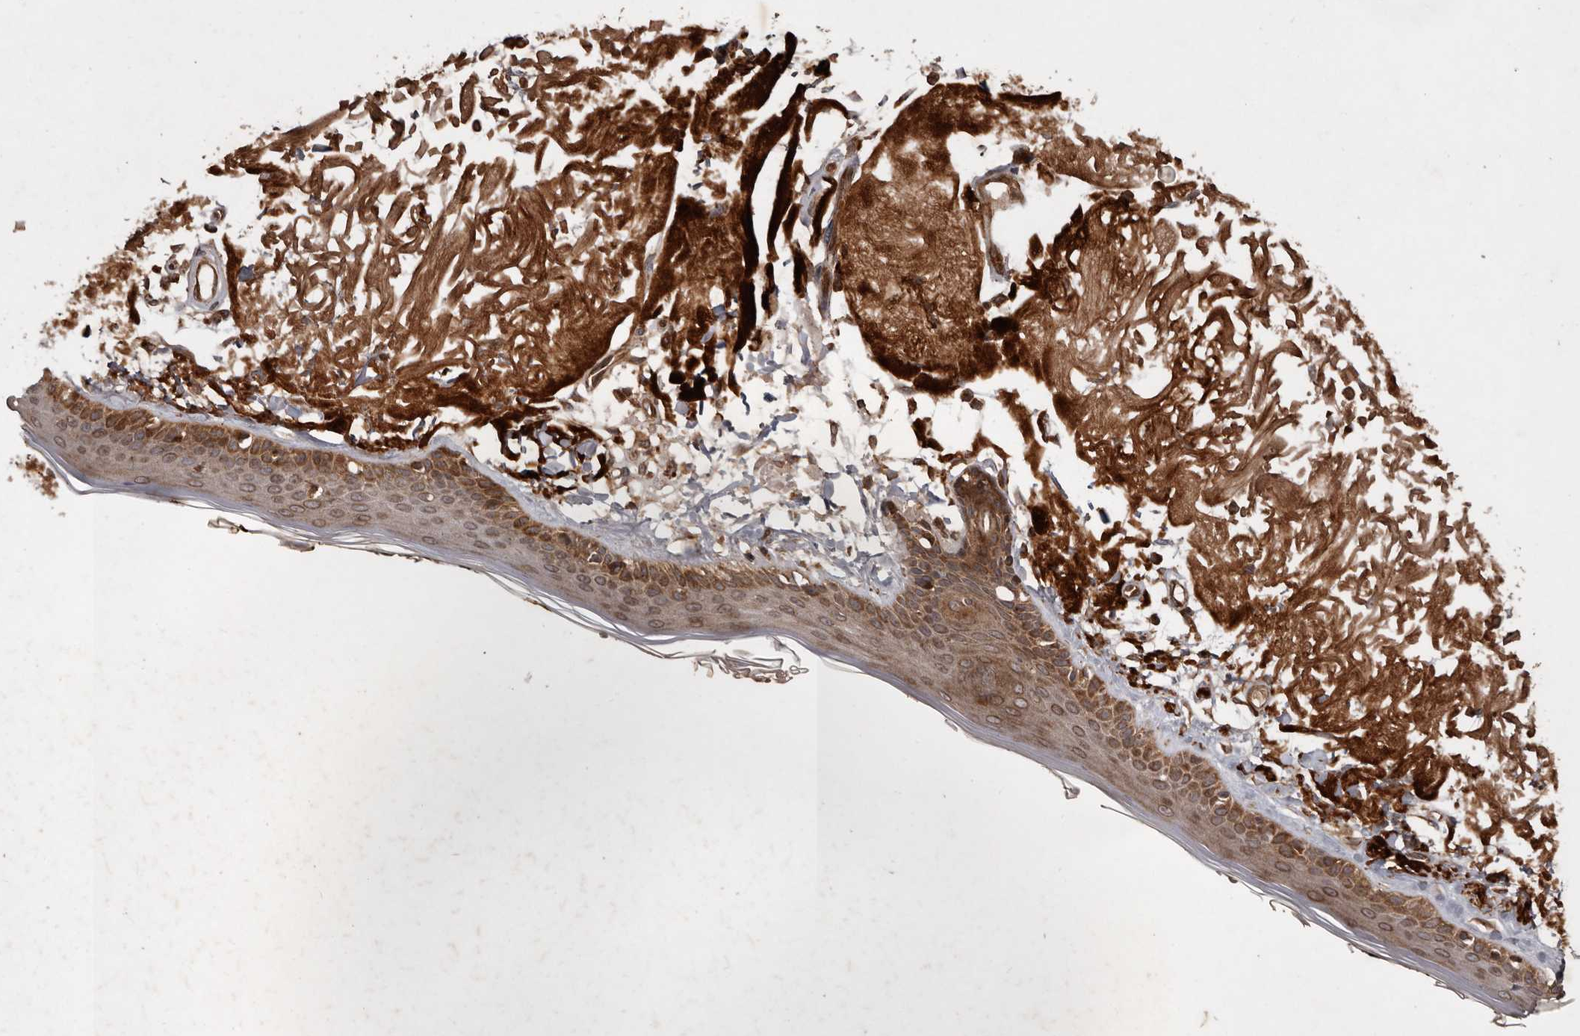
{"staining": {"intensity": "strong", "quantity": ">75%", "location": "cytoplasmic/membranous"}, "tissue": "skin", "cell_type": "Fibroblasts", "image_type": "normal", "snomed": [{"axis": "morphology", "description": "Normal tissue, NOS"}, {"axis": "topography", "description": "Skin"}, {"axis": "topography", "description": "Skeletal muscle"}], "caption": "Fibroblasts show high levels of strong cytoplasmic/membranous expression in approximately >75% of cells in normal human skin.", "gene": "STK36", "patient": {"sex": "male", "age": 83}}